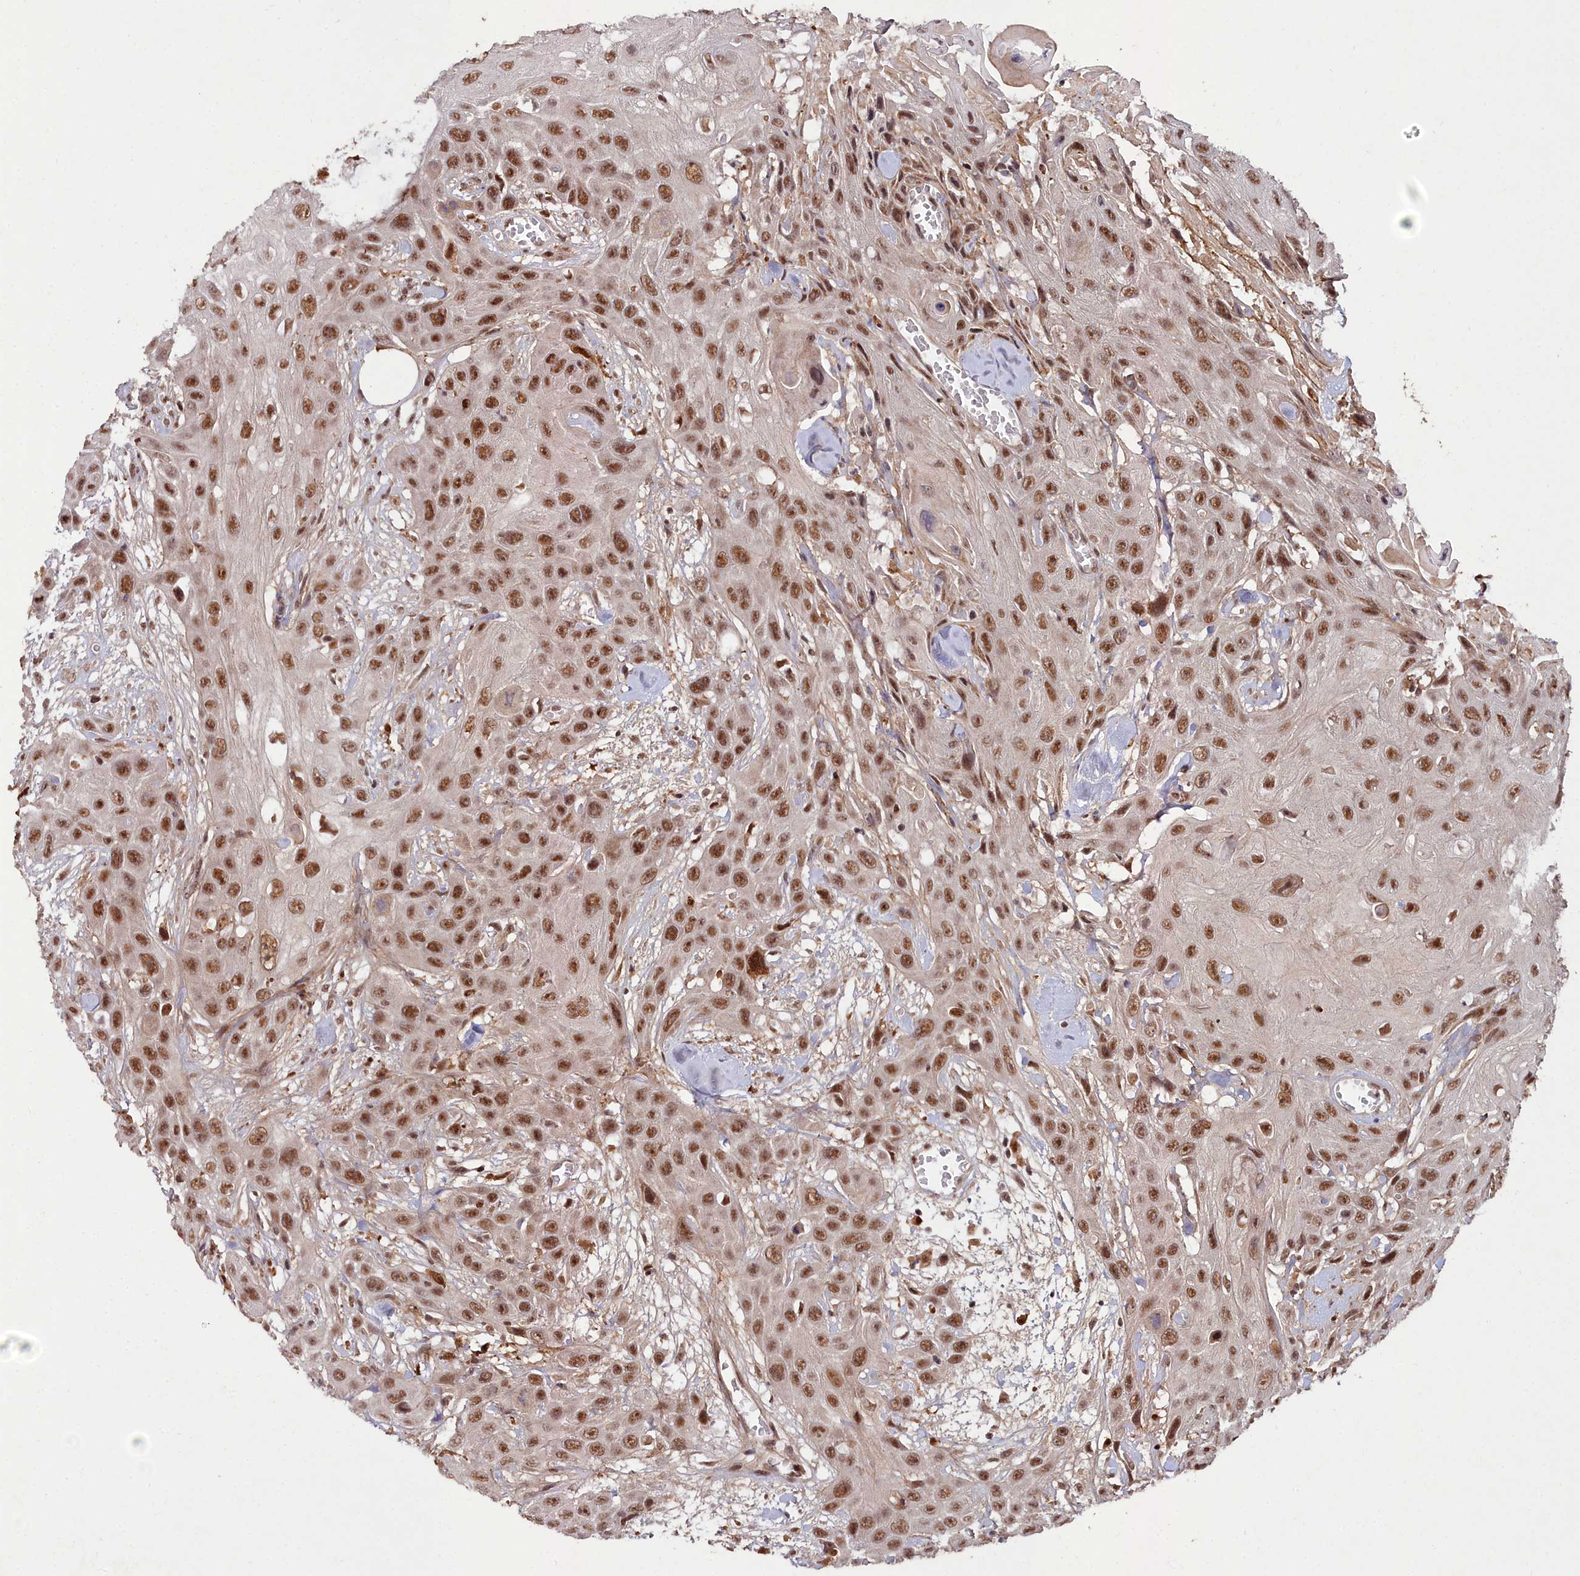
{"staining": {"intensity": "strong", "quantity": ">75%", "location": "nuclear"}, "tissue": "head and neck cancer", "cell_type": "Tumor cells", "image_type": "cancer", "snomed": [{"axis": "morphology", "description": "Squamous cell carcinoma, NOS"}, {"axis": "topography", "description": "Head-Neck"}], "caption": "Immunohistochemistry (IHC) image of head and neck cancer (squamous cell carcinoma) stained for a protein (brown), which displays high levels of strong nuclear staining in about >75% of tumor cells.", "gene": "CXXC1", "patient": {"sex": "male", "age": 81}}